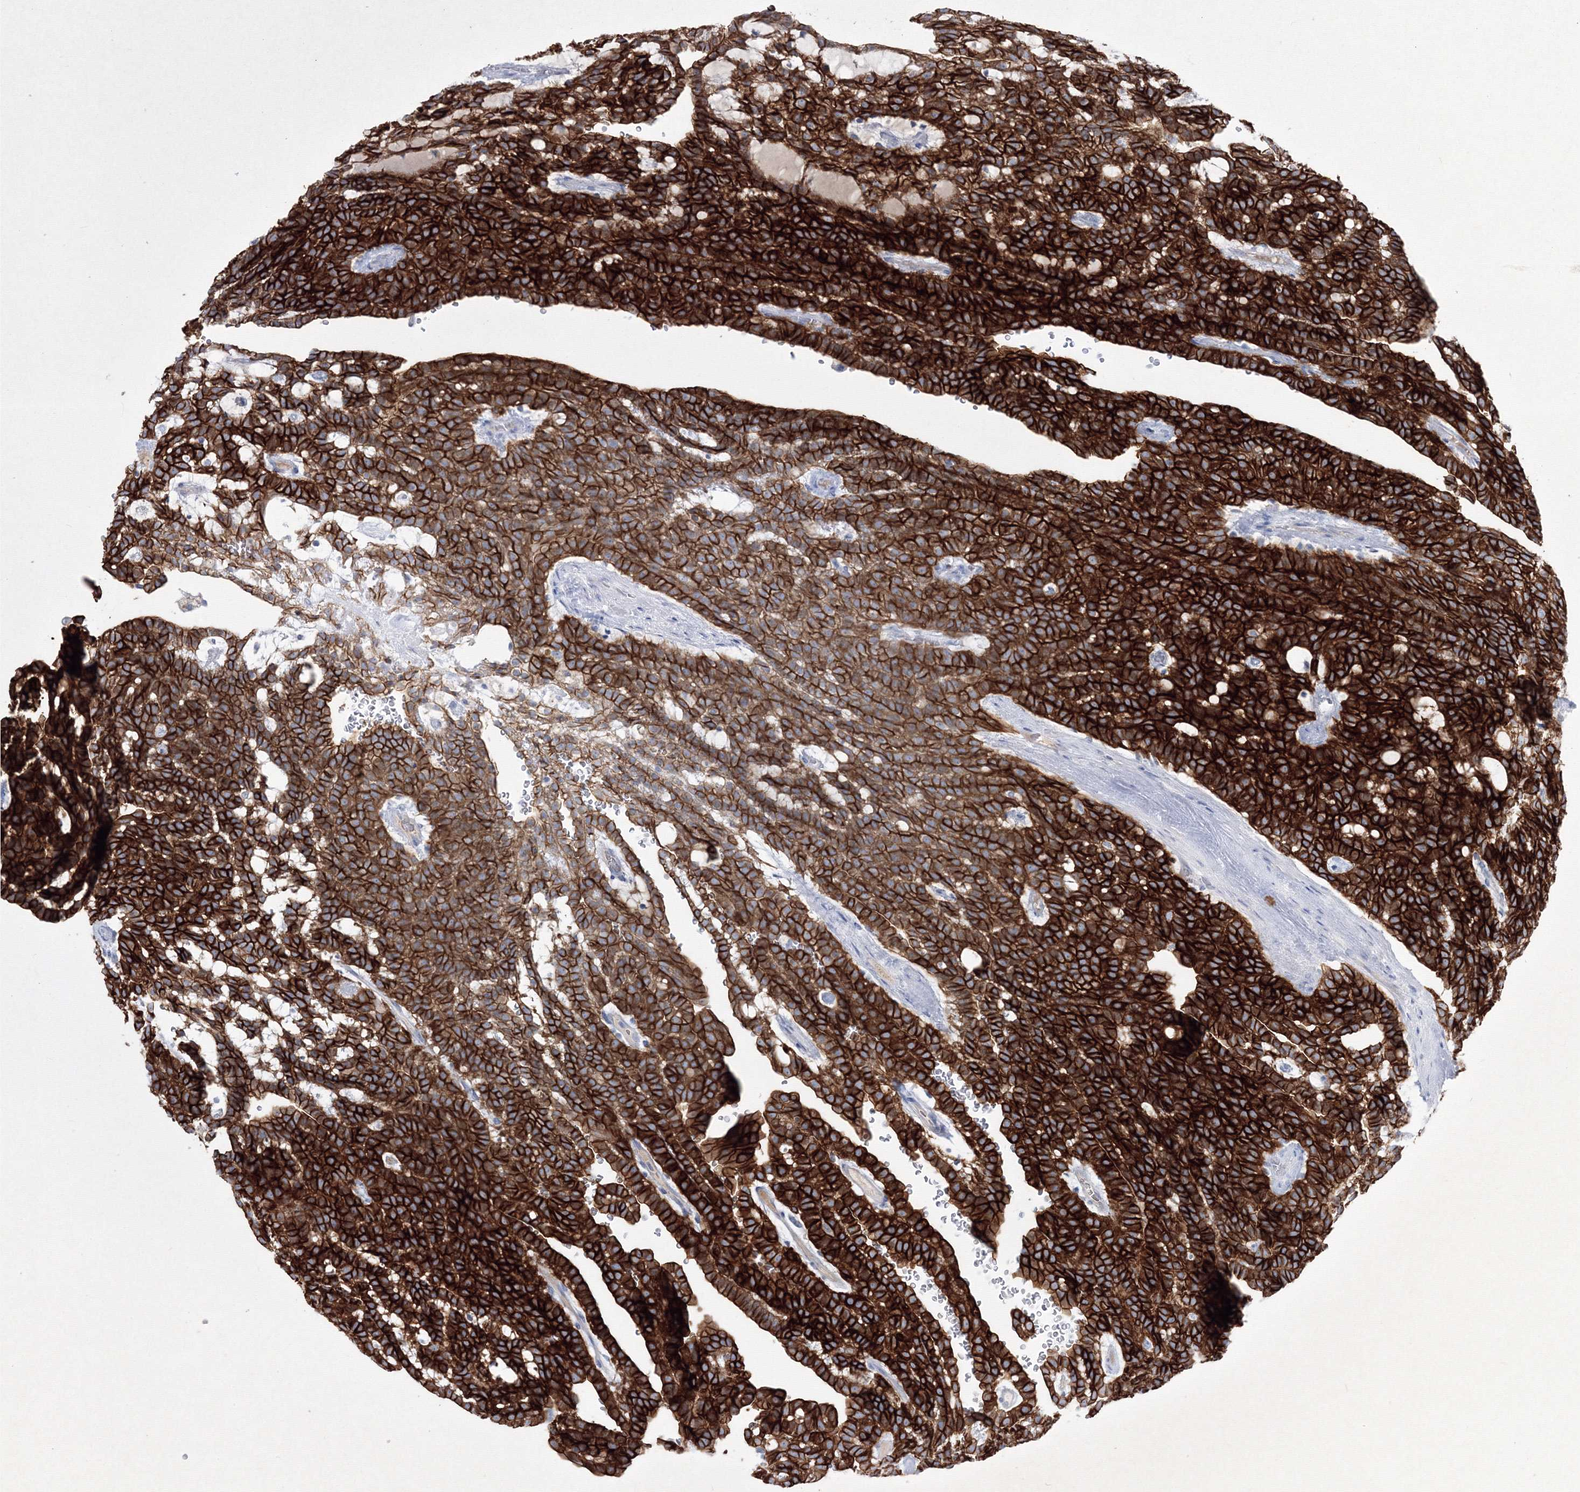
{"staining": {"intensity": "strong", "quantity": ">75%", "location": "cytoplasmic/membranous"}, "tissue": "renal cancer", "cell_type": "Tumor cells", "image_type": "cancer", "snomed": [{"axis": "morphology", "description": "Adenocarcinoma, NOS"}, {"axis": "topography", "description": "Kidney"}], "caption": "Brown immunohistochemical staining in human renal cancer (adenocarcinoma) shows strong cytoplasmic/membranous staining in approximately >75% of tumor cells.", "gene": "TMEM139", "patient": {"sex": "male", "age": 63}}